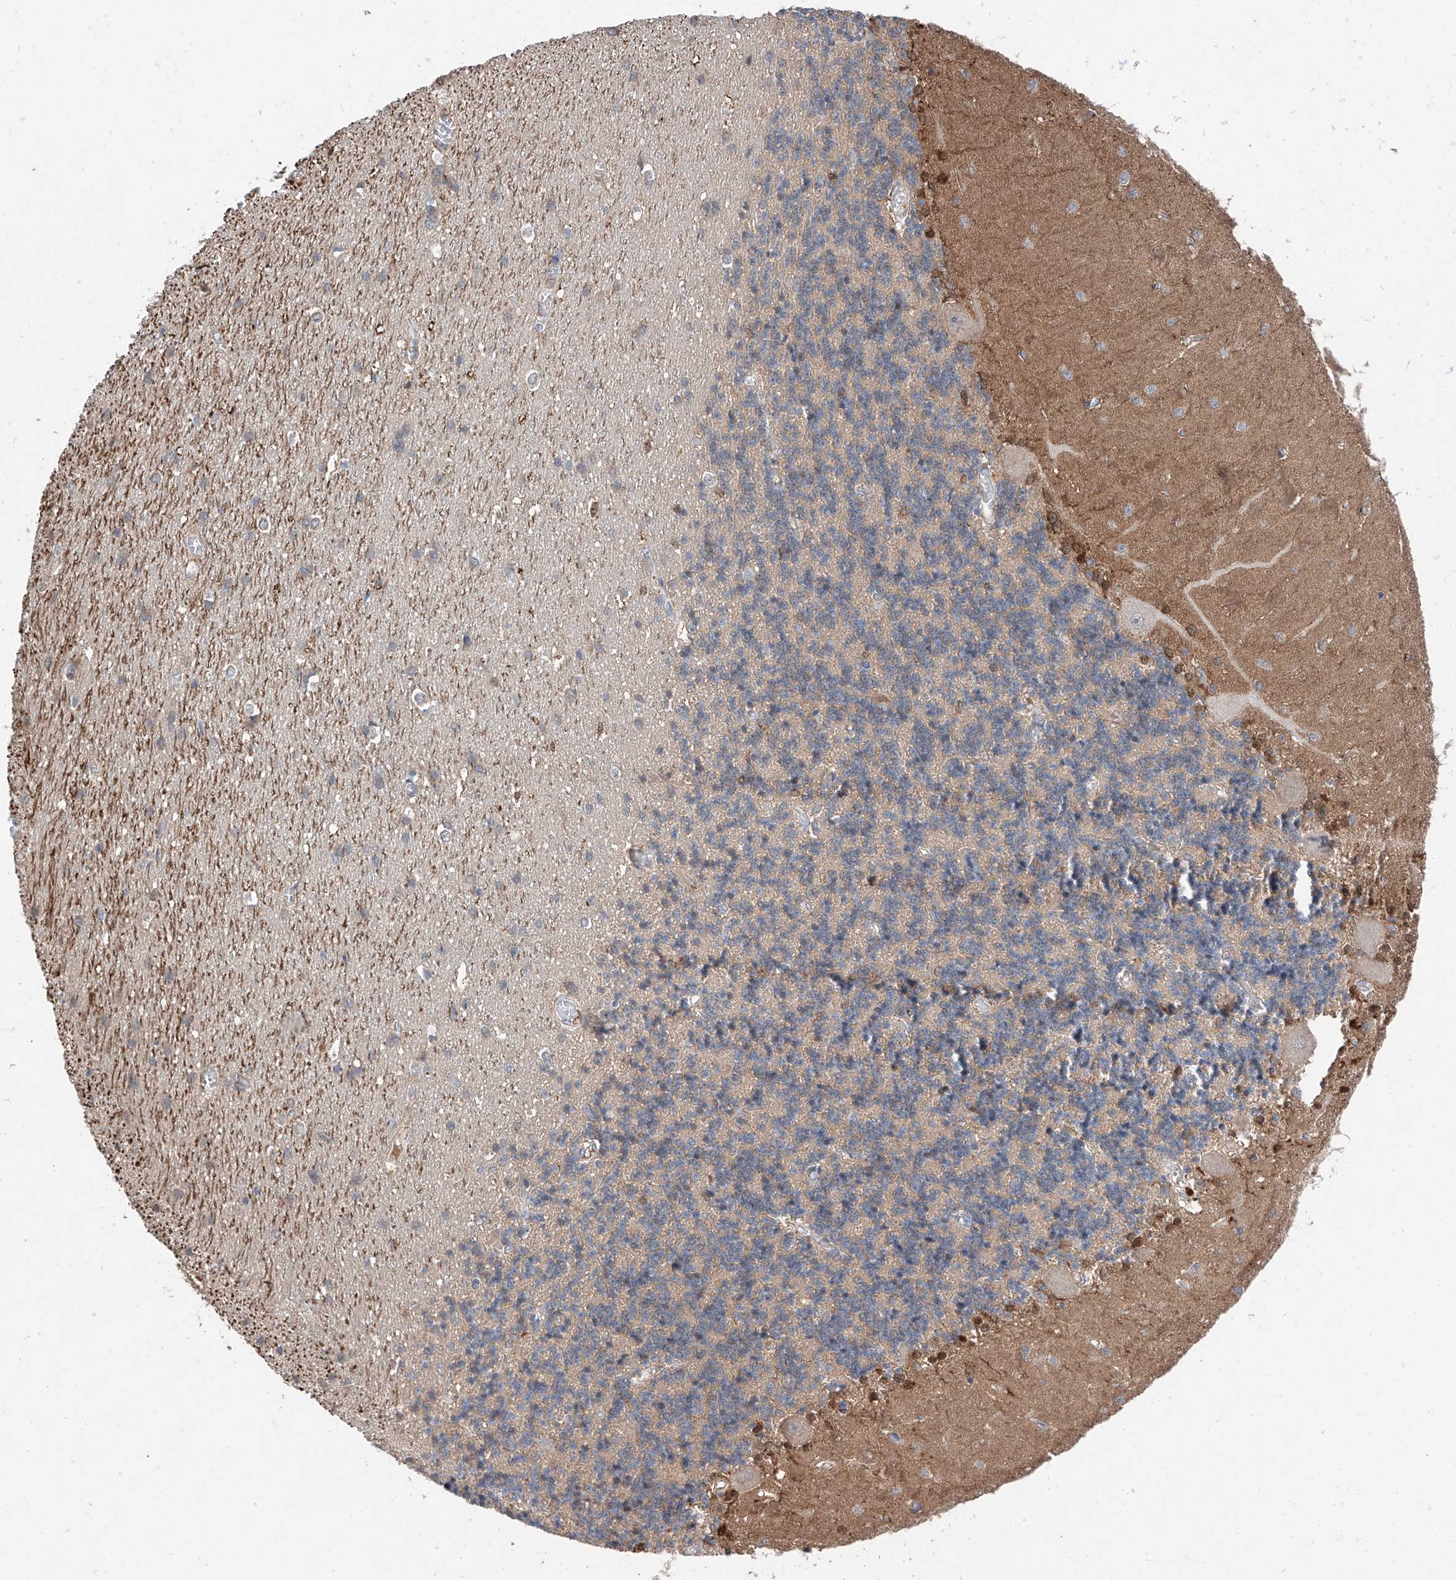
{"staining": {"intensity": "weak", "quantity": "<25%", "location": "cytoplasmic/membranous"}, "tissue": "cerebellum", "cell_type": "Cells in granular layer", "image_type": "normal", "snomed": [{"axis": "morphology", "description": "Normal tissue, NOS"}, {"axis": "topography", "description": "Cerebellum"}], "caption": "Immunohistochemical staining of benign cerebellum shows no significant positivity in cells in granular layer.", "gene": "FUCA2", "patient": {"sex": "male", "age": 37}}